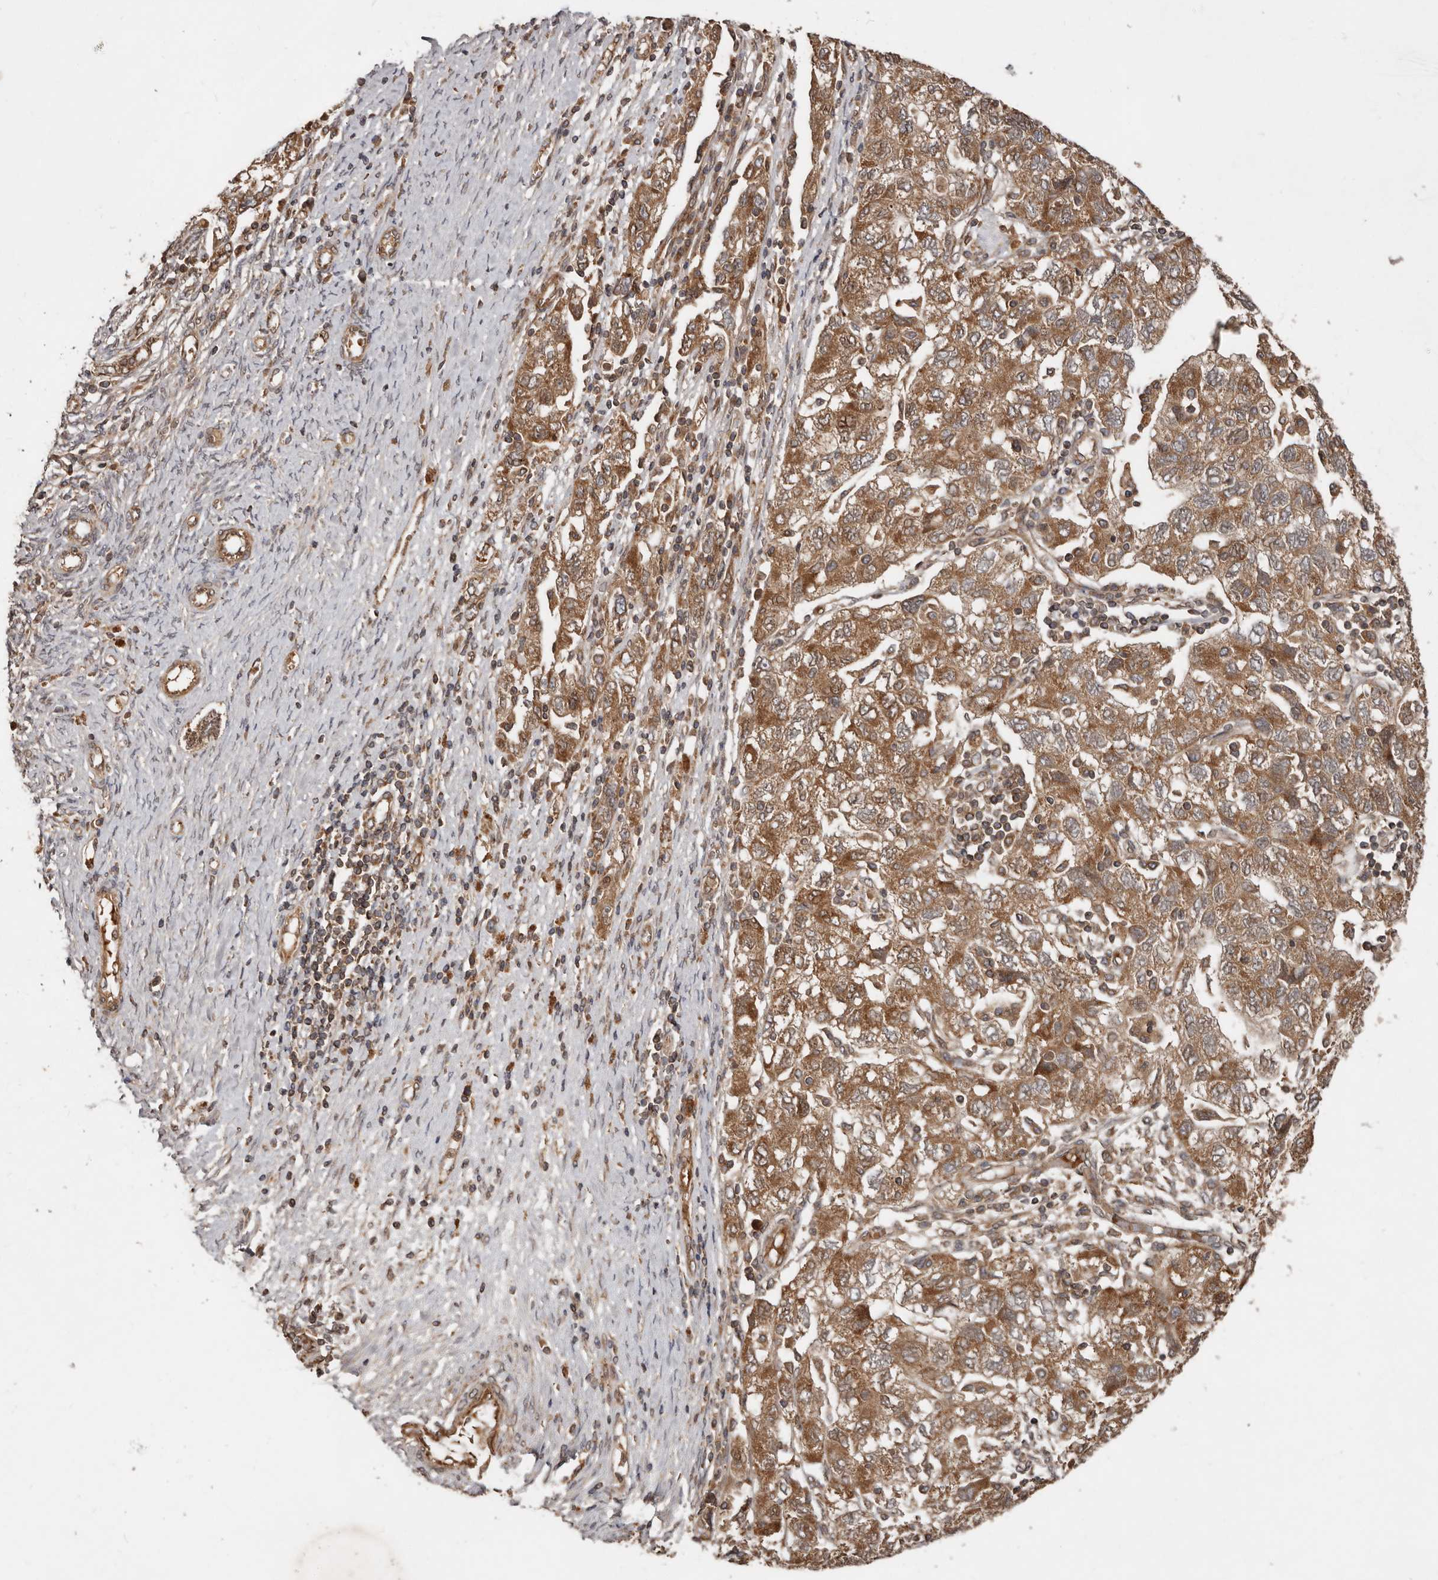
{"staining": {"intensity": "moderate", "quantity": ">75%", "location": "cytoplasmic/membranous"}, "tissue": "ovarian cancer", "cell_type": "Tumor cells", "image_type": "cancer", "snomed": [{"axis": "morphology", "description": "Carcinoma, NOS"}, {"axis": "morphology", "description": "Cystadenocarcinoma, serous, NOS"}, {"axis": "topography", "description": "Ovary"}], "caption": "Protein staining demonstrates moderate cytoplasmic/membranous positivity in approximately >75% of tumor cells in ovarian carcinoma. (DAB (3,3'-diaminobenzidine) IHC, brown staining for protein, blue staining for nuclei).", "gene": "STK36", "patient": {"sex": "female", "age": 69}}